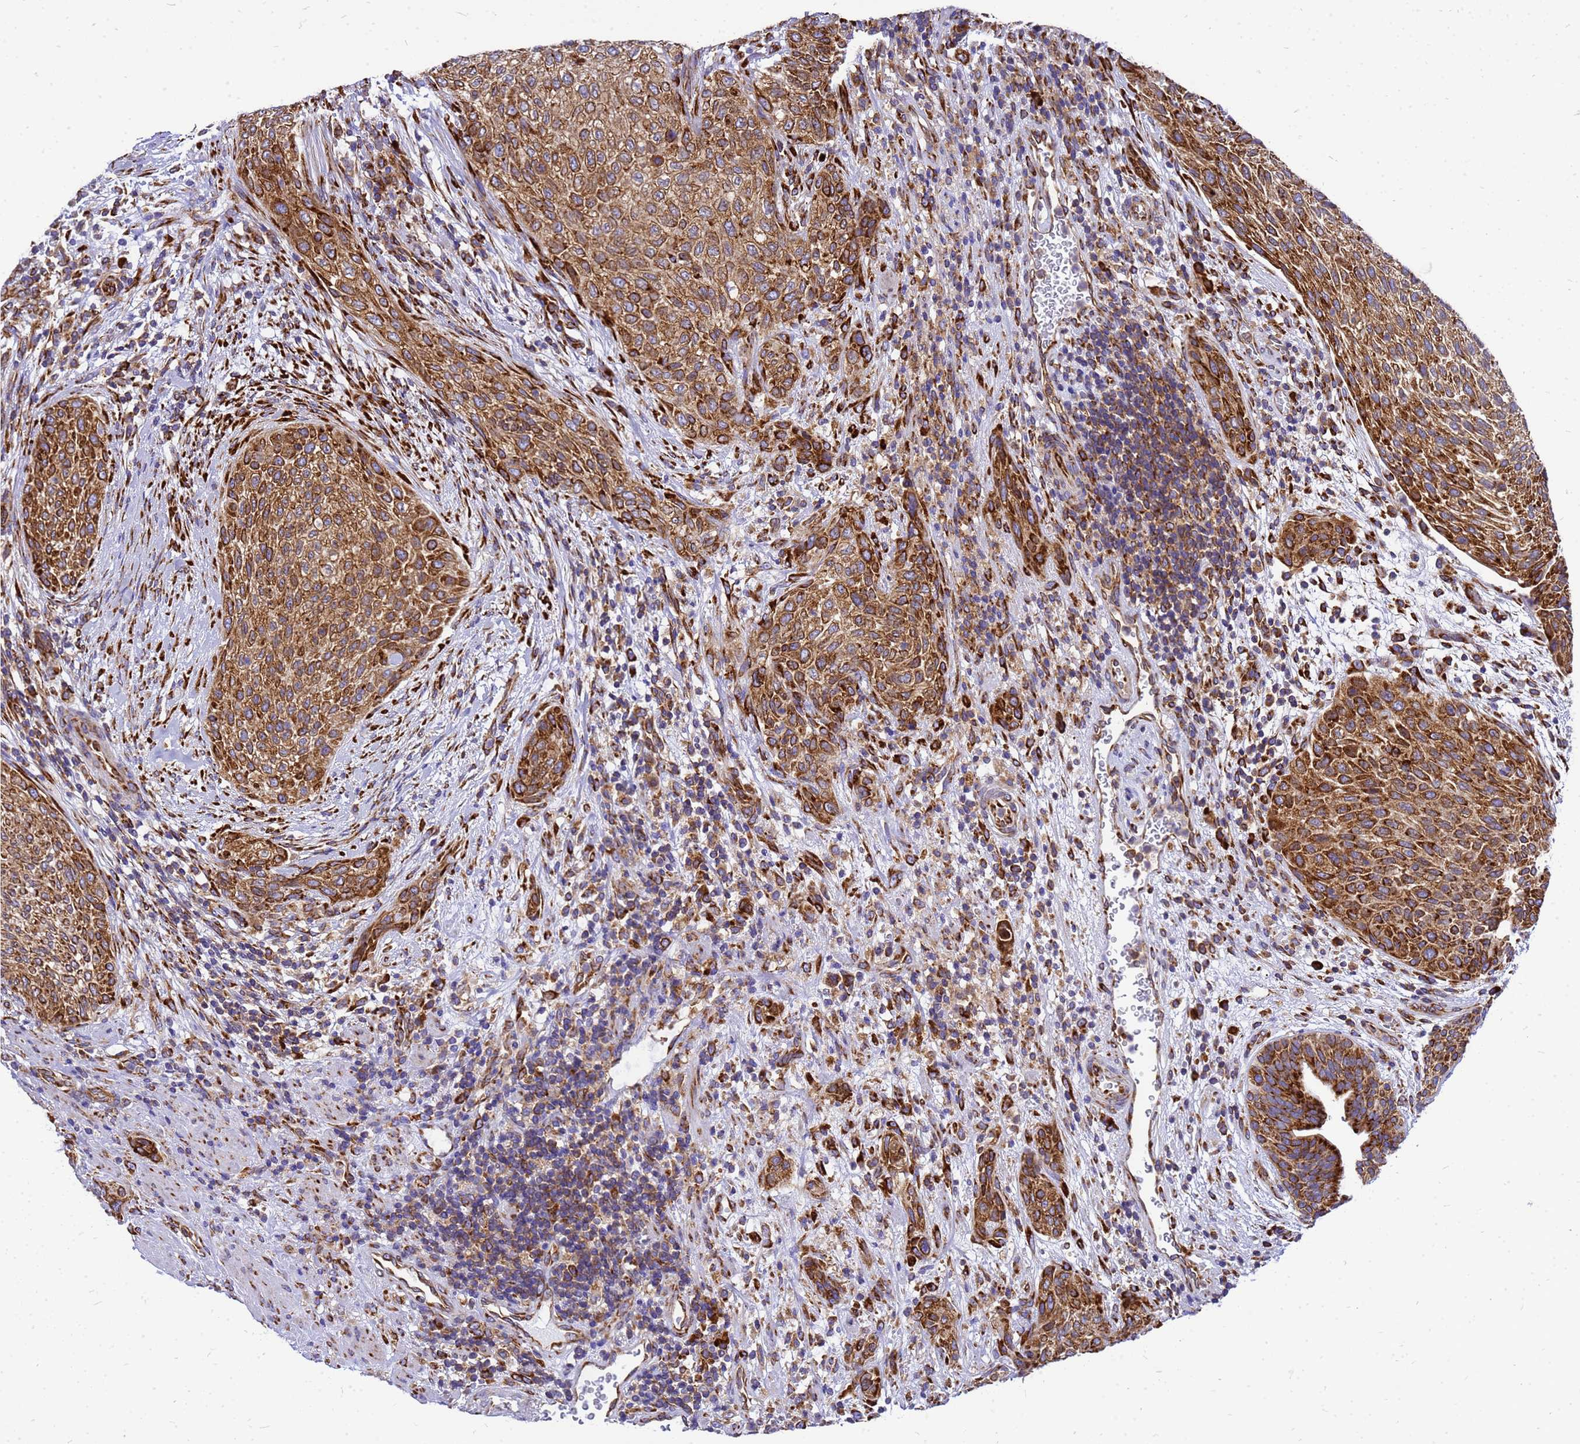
{"staining": {"intensity": "moderate", "quantity": ">75%", "location": "cytoplasmic/membranous"}, "tissue": "urothelial cancer", "cell_type": "Tumor cells", "image_type": "cancer", "snomed": [{"axis": "morphology", "description": "Urothelial carcinoma, High grade"}, {"axis": "topography", "description": "Urinary bladder"}], "caption": "The immunohistochemical stain labels moderate cytoplasmic/membranous expression in tumor cells of urothelial cancer tissue.", "gene": "EEF1D", "patient": {"sex": "male", "age": 35}}